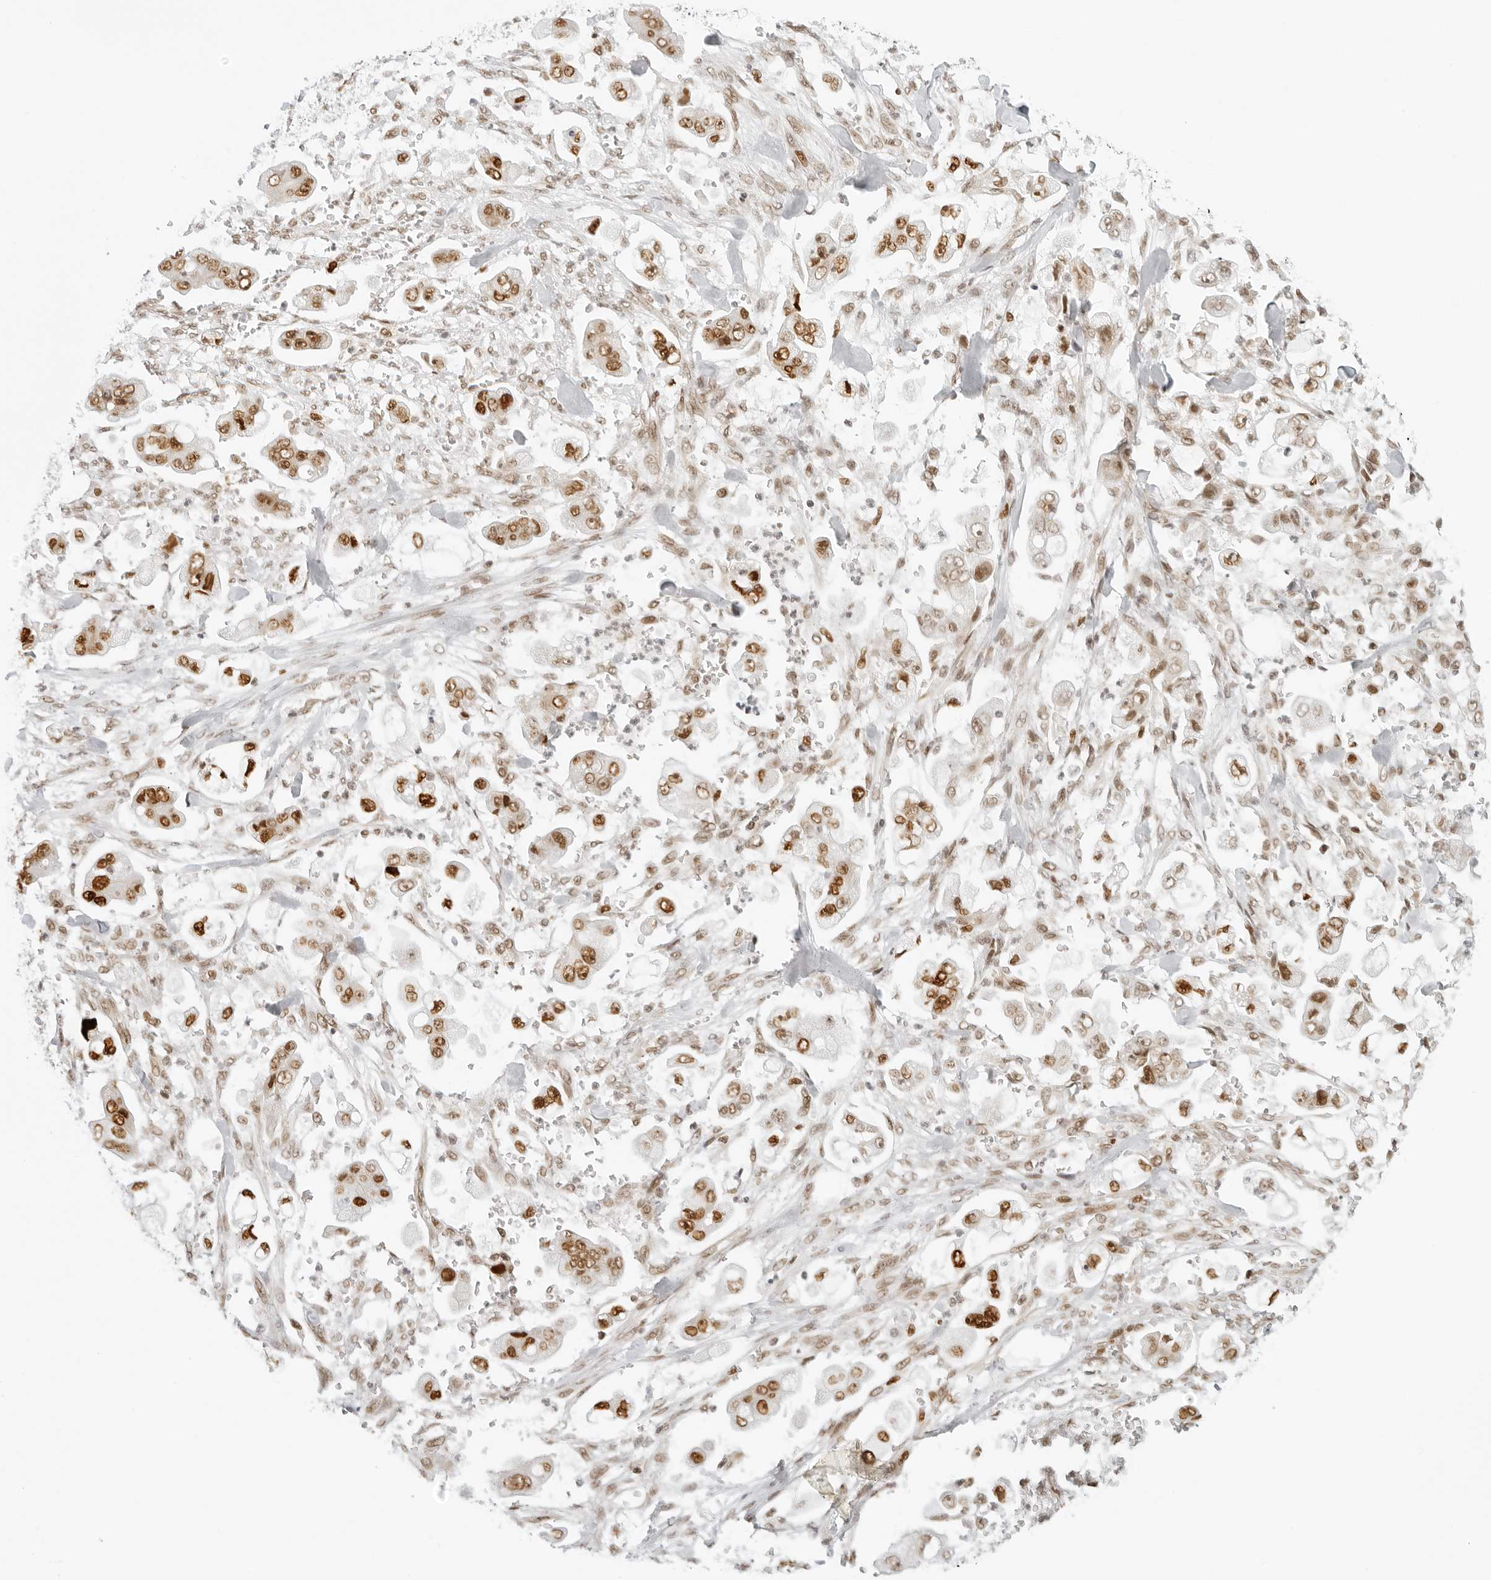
{"staining": {"intensity": "moderate", "quantity": ">75%", "location": "nuclear"}, "tissue": "stomach cancer", "cell_type": "Tumor cells", "image_type": "cancer", "snomed": [{"axis": "morphology", "description": "Adenocarcinoma, NOS"}, {"axis": "topography", "description": "Stomach"}], "caption": "Protein analysis of stomach cancer tissue reveals moderate nuclear staining in approximately >75% of tumor cells. The protein of interest is shown in brown color, while the nuclei are stained blue.", "gene": "RCC1", "patient": {"sex": "male", "age": 62}}